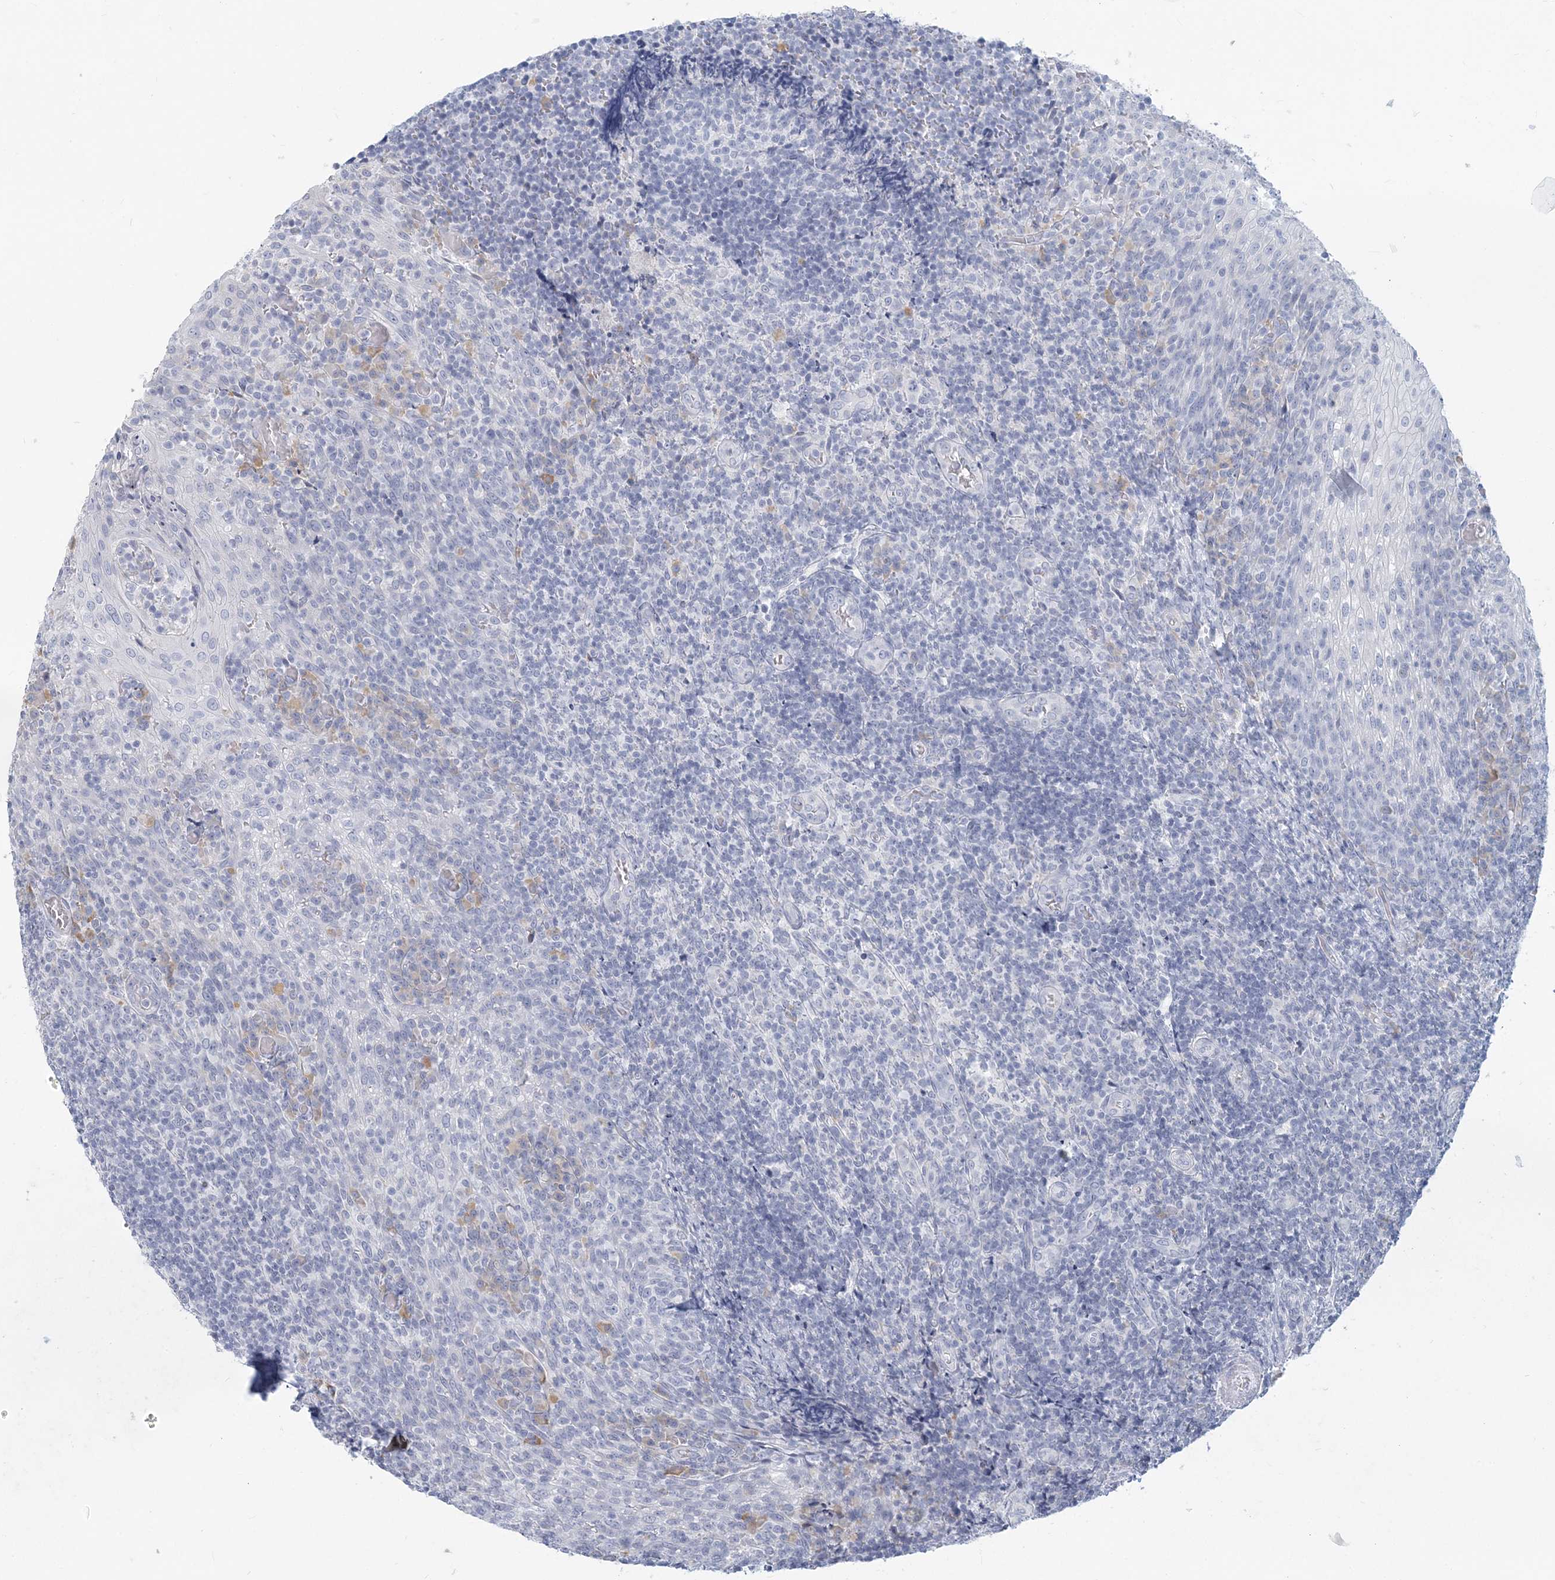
{"staining": {"intensity": "negative", "quantity": "none", "location": "none"}, "tissue": "tonsil", "cell_type": "Germinal center cells", "image_type": "normal", "snomed": [{"axis": "morphology", "description": "Normal tissue, NOS"}, {"axis": "topography", "description": "Tonsil"}], "caption": "DAB (3,3'-diaminobenzidine) immunohistochemical staining of unremarkable human tonsil demonstrates no significant staining in germinal center cells.", "gene": "CSN1S1", "patient": {"sex": "female", "age": 19}}